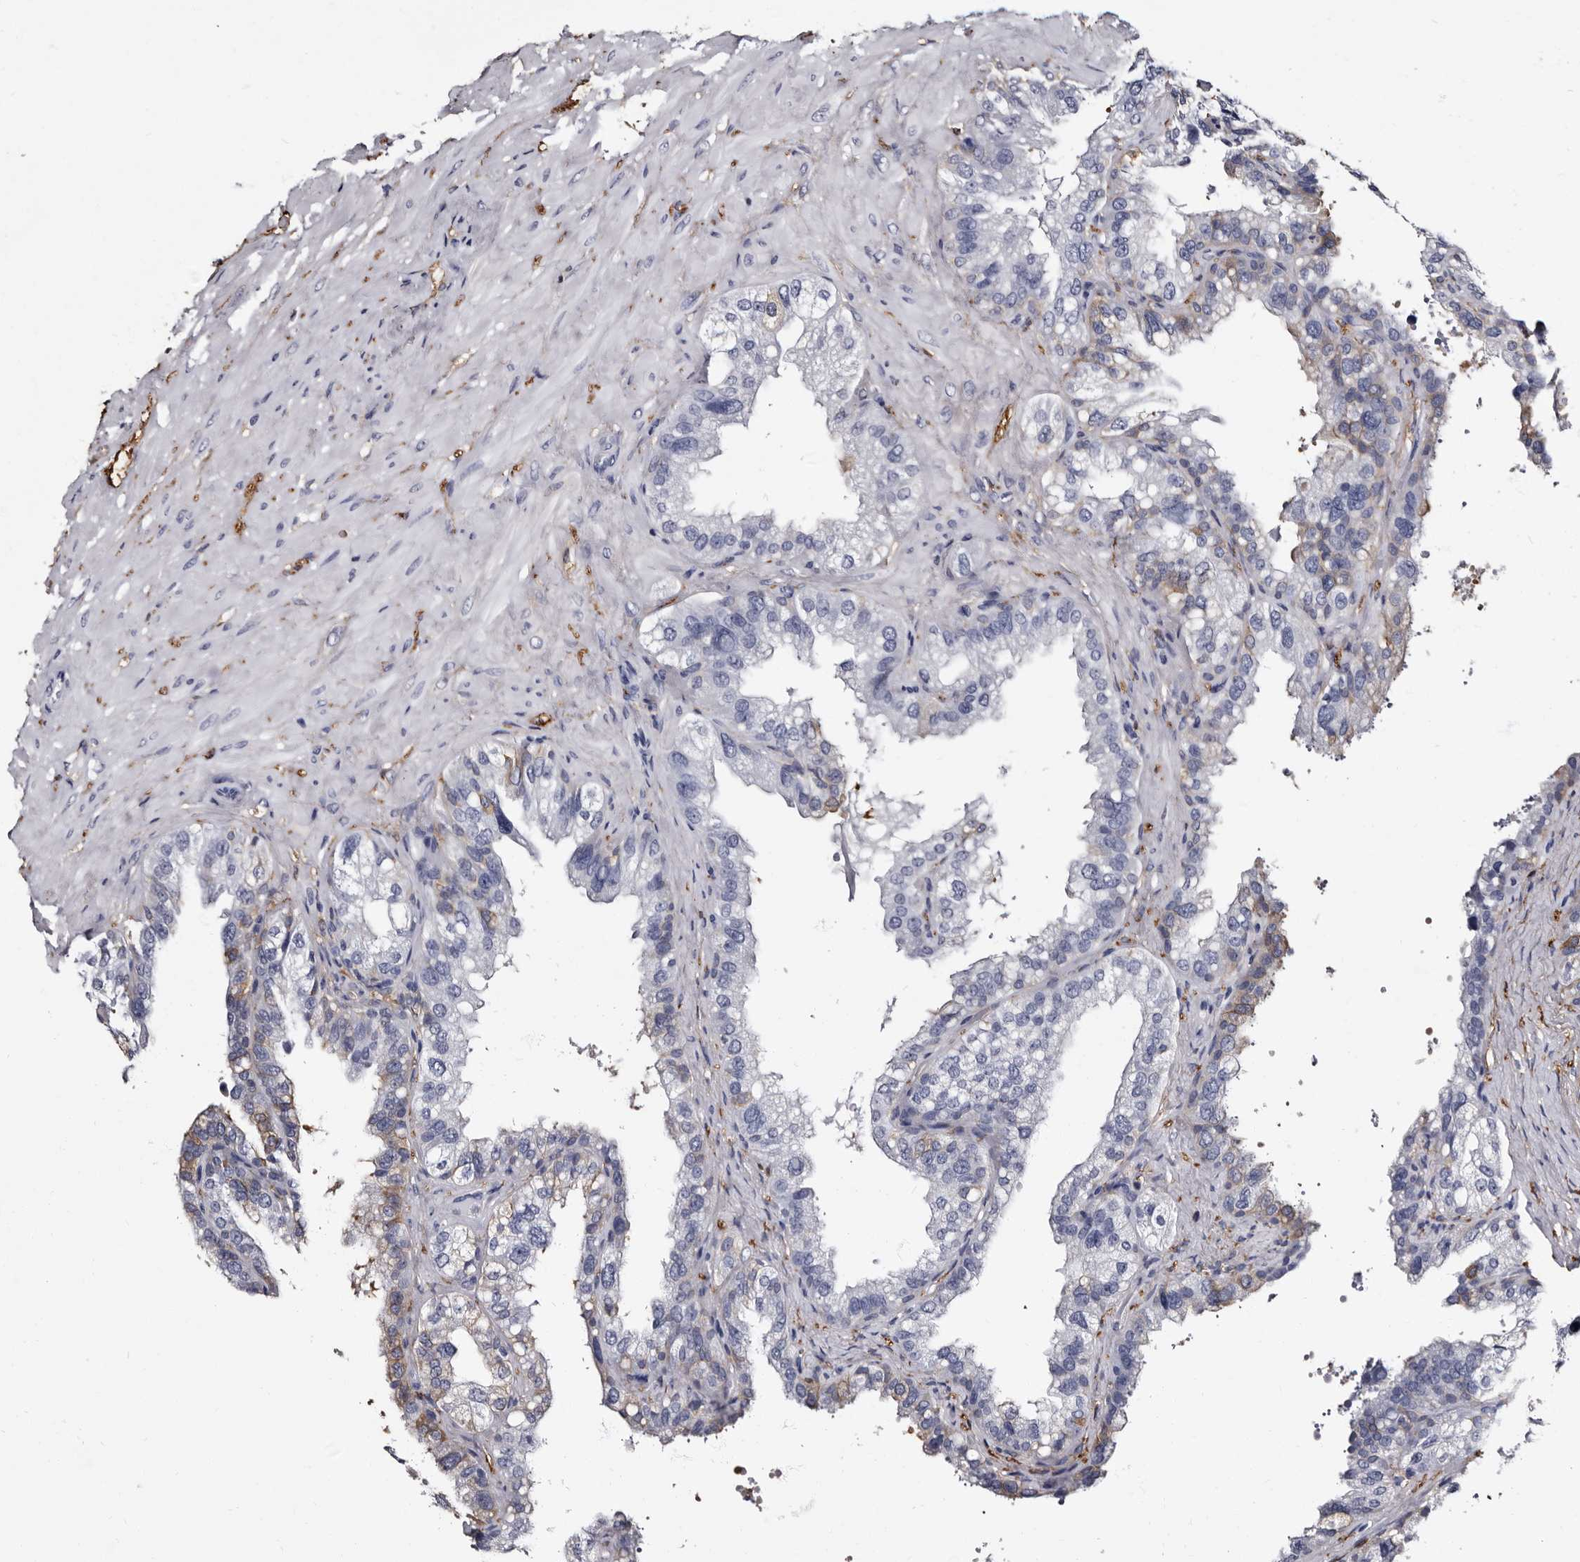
{"staining": {"intensity": "weak", "quantity": "<25%", "location": "cytoplasmic/membranous"}, "tissue": "seminal vesicle", "cell_type": "Glandular cells", "image_type": "normal", "snomed": [{"axis": "morphology", "description": "Normal tissue, NOS"}, {"axis": "topography", "description": "Seminal veicle"}], "caption": "This is an immunohistochemistry image of normal seminal vesicle. There is no positivity in glandular cells.", "gene": "EPB41L3", "patient": {"sex": "male", "age": 68}}